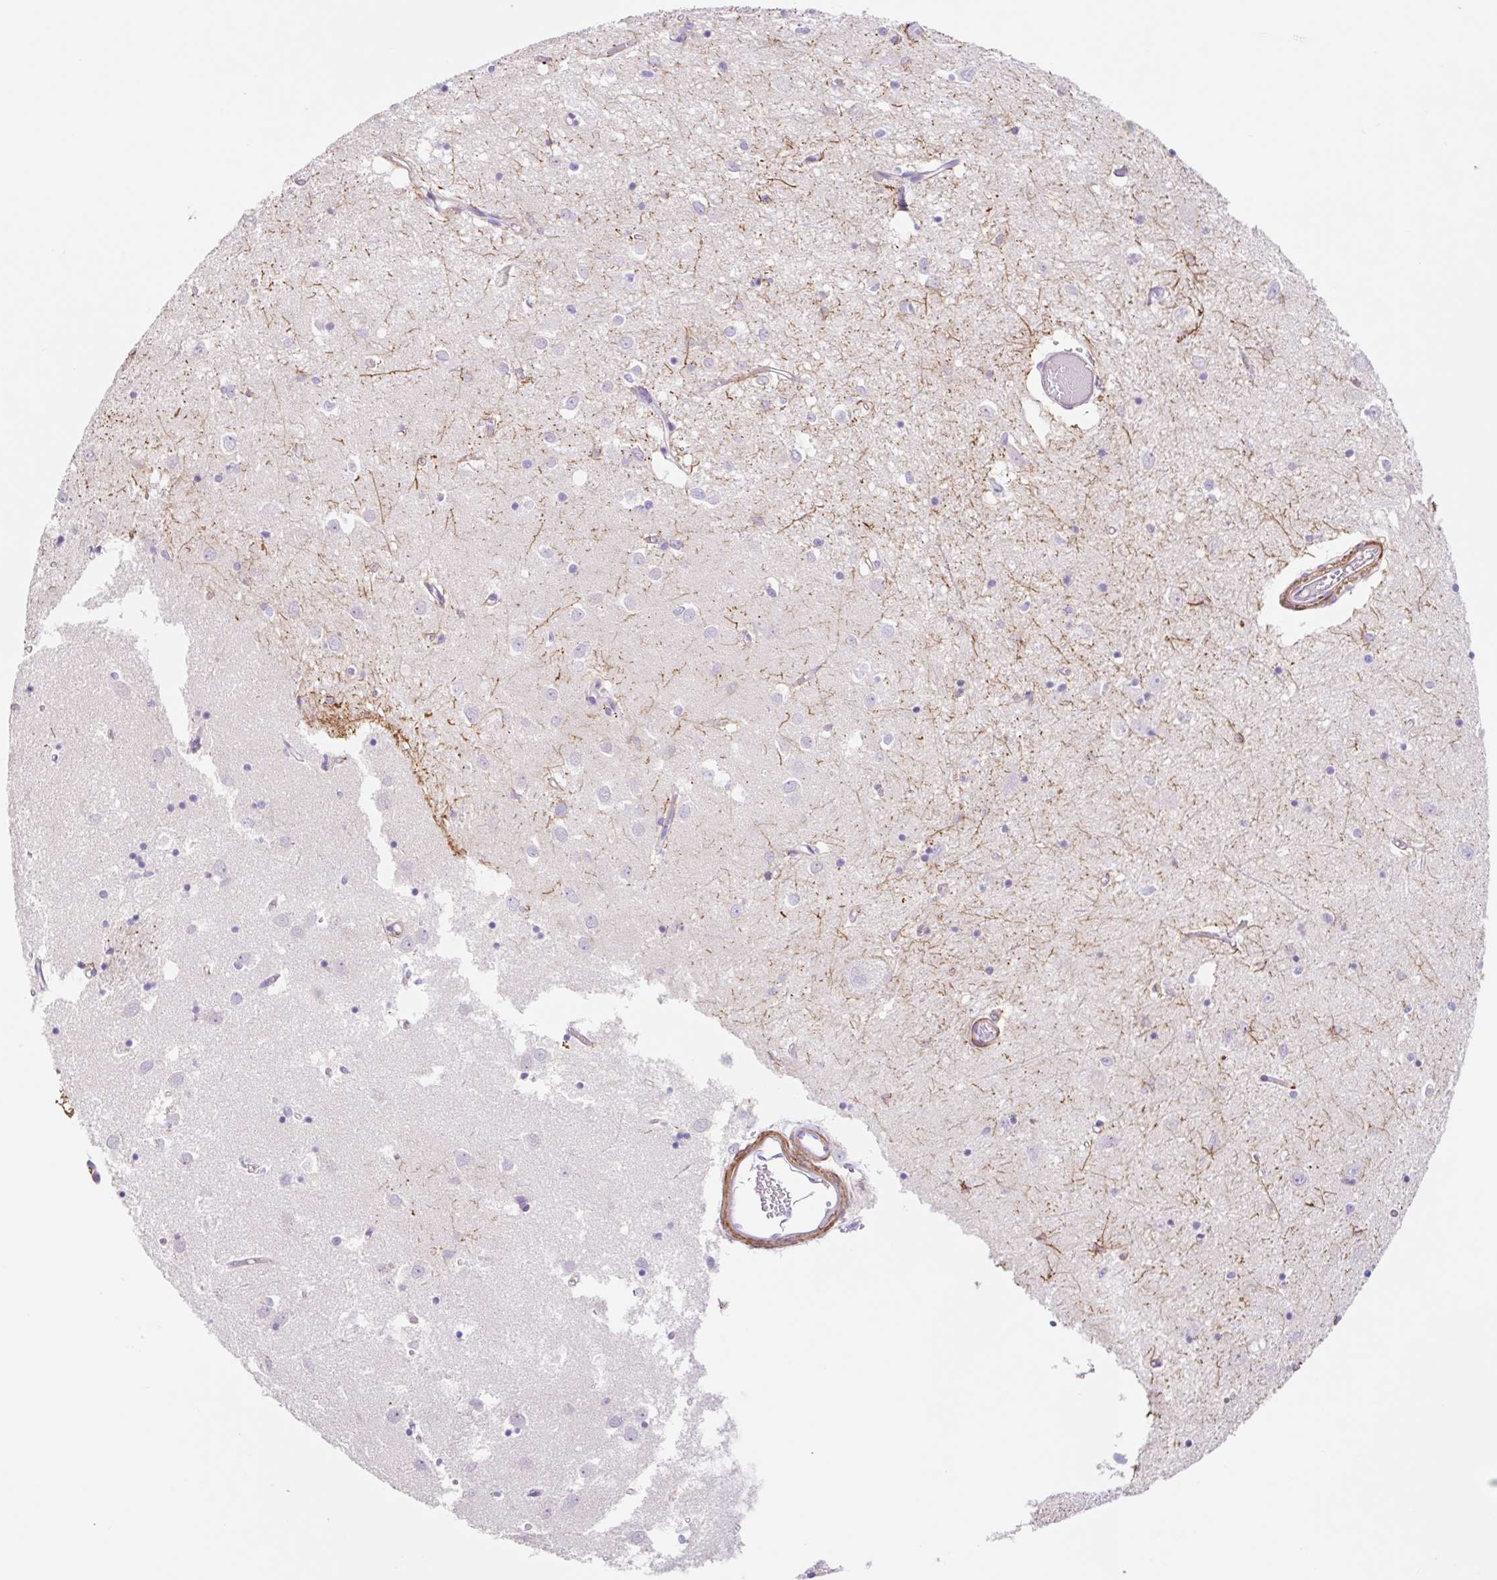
{"staining": {"intensity": "negative", "quantity": "none", "location": "none"}, "tissue": "caudate", "cell_type": "Glial cells", "image_type": "normal", "snomed": [{"axis": "morphology", "description": "Normal tissue, NOS"}, {"axis": "topography", "description": "Lateral ventricle wall"}], "caption": "Immunohistochemical staining of benign human caudate reveals no significant staining in glial cells.", "gene": "DCAF17", "patient": {"sex": "male", "age": 70}}